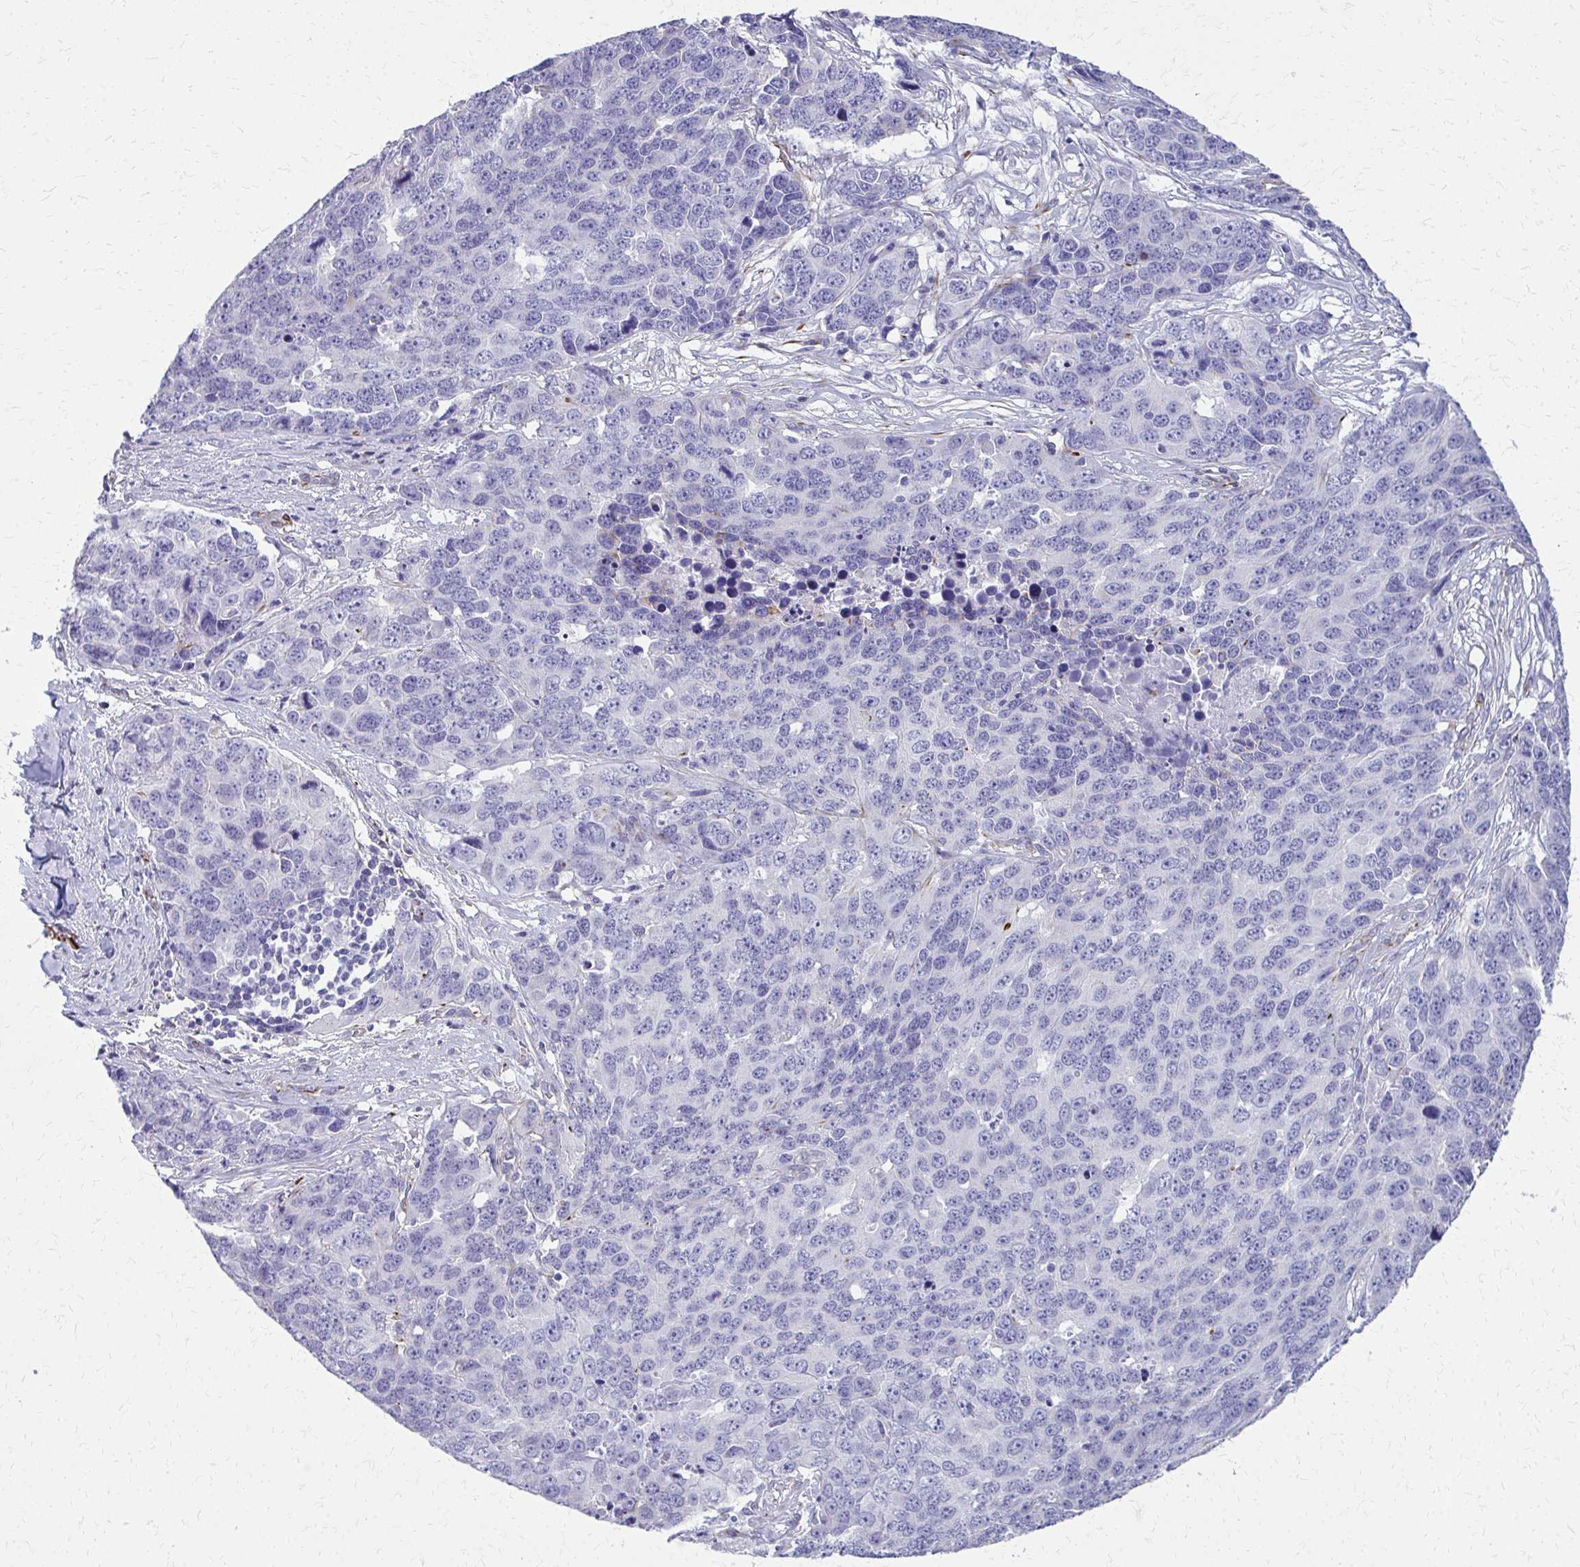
{"staining": {"intensity": "negative", "quantity": "none", "location": "none"}, "tissue": "ovarian cancer", "cell_type": "Tumor cells", "image_type": "cancer", "snomed": [{"axis": "morphology", "description": "Cystadenocarcinoma, serous, NOS"}, {"axis": "topography", "description": "Ovary"}], "caption": "Immunohistochemistry photomicrograph of human ovarian cancer stained for a protein (brown), which reveals no expression in tumor cells. (Stains: DAB (3,3'-diaminobenzidine) immunohistochemistry (IHC) with hematoxylin counter stain, Microscopy: brightfield microscopy at high magnification).", "gene": "TRIM6", "patient": {"sex": "female", "age": 76}}